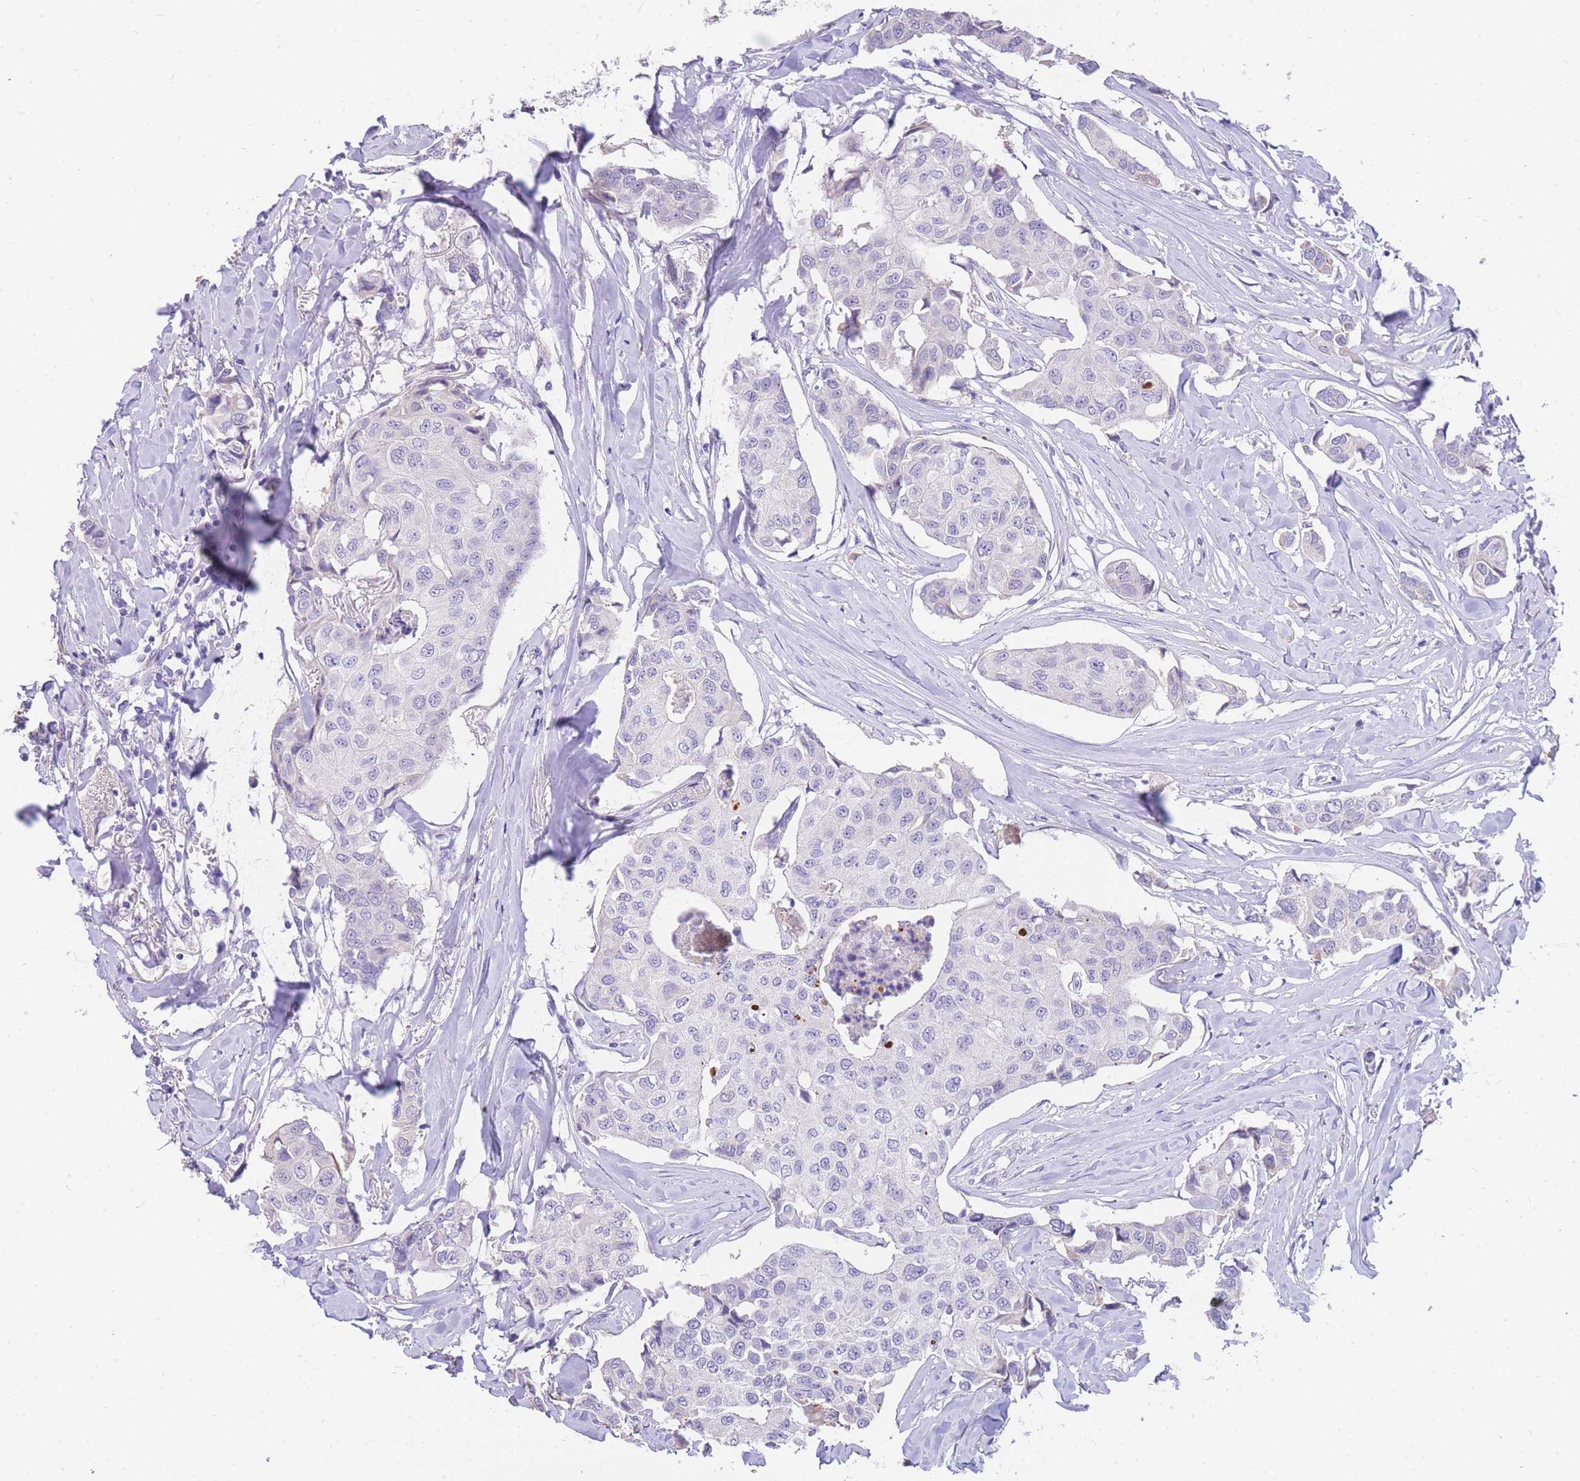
{"staining": {"intensity": "negative", "quantity": "none", "location": "none"}, "tissue": "breast cancer", "cell_type": "Tumor cells", "image_type": "cancer", "snomed": [{"axis": "morphology", "description": "Duct carcinoma"}, {"axis": "topography", "description": "Breast"}], "caption": "Immunohistochemical staining of human invasive ductal carcinoma (breast) demonstrates no significant staining in tumor cells.", "gene": "C2orf88", "patient": {"sex": "female", "age": 80}}